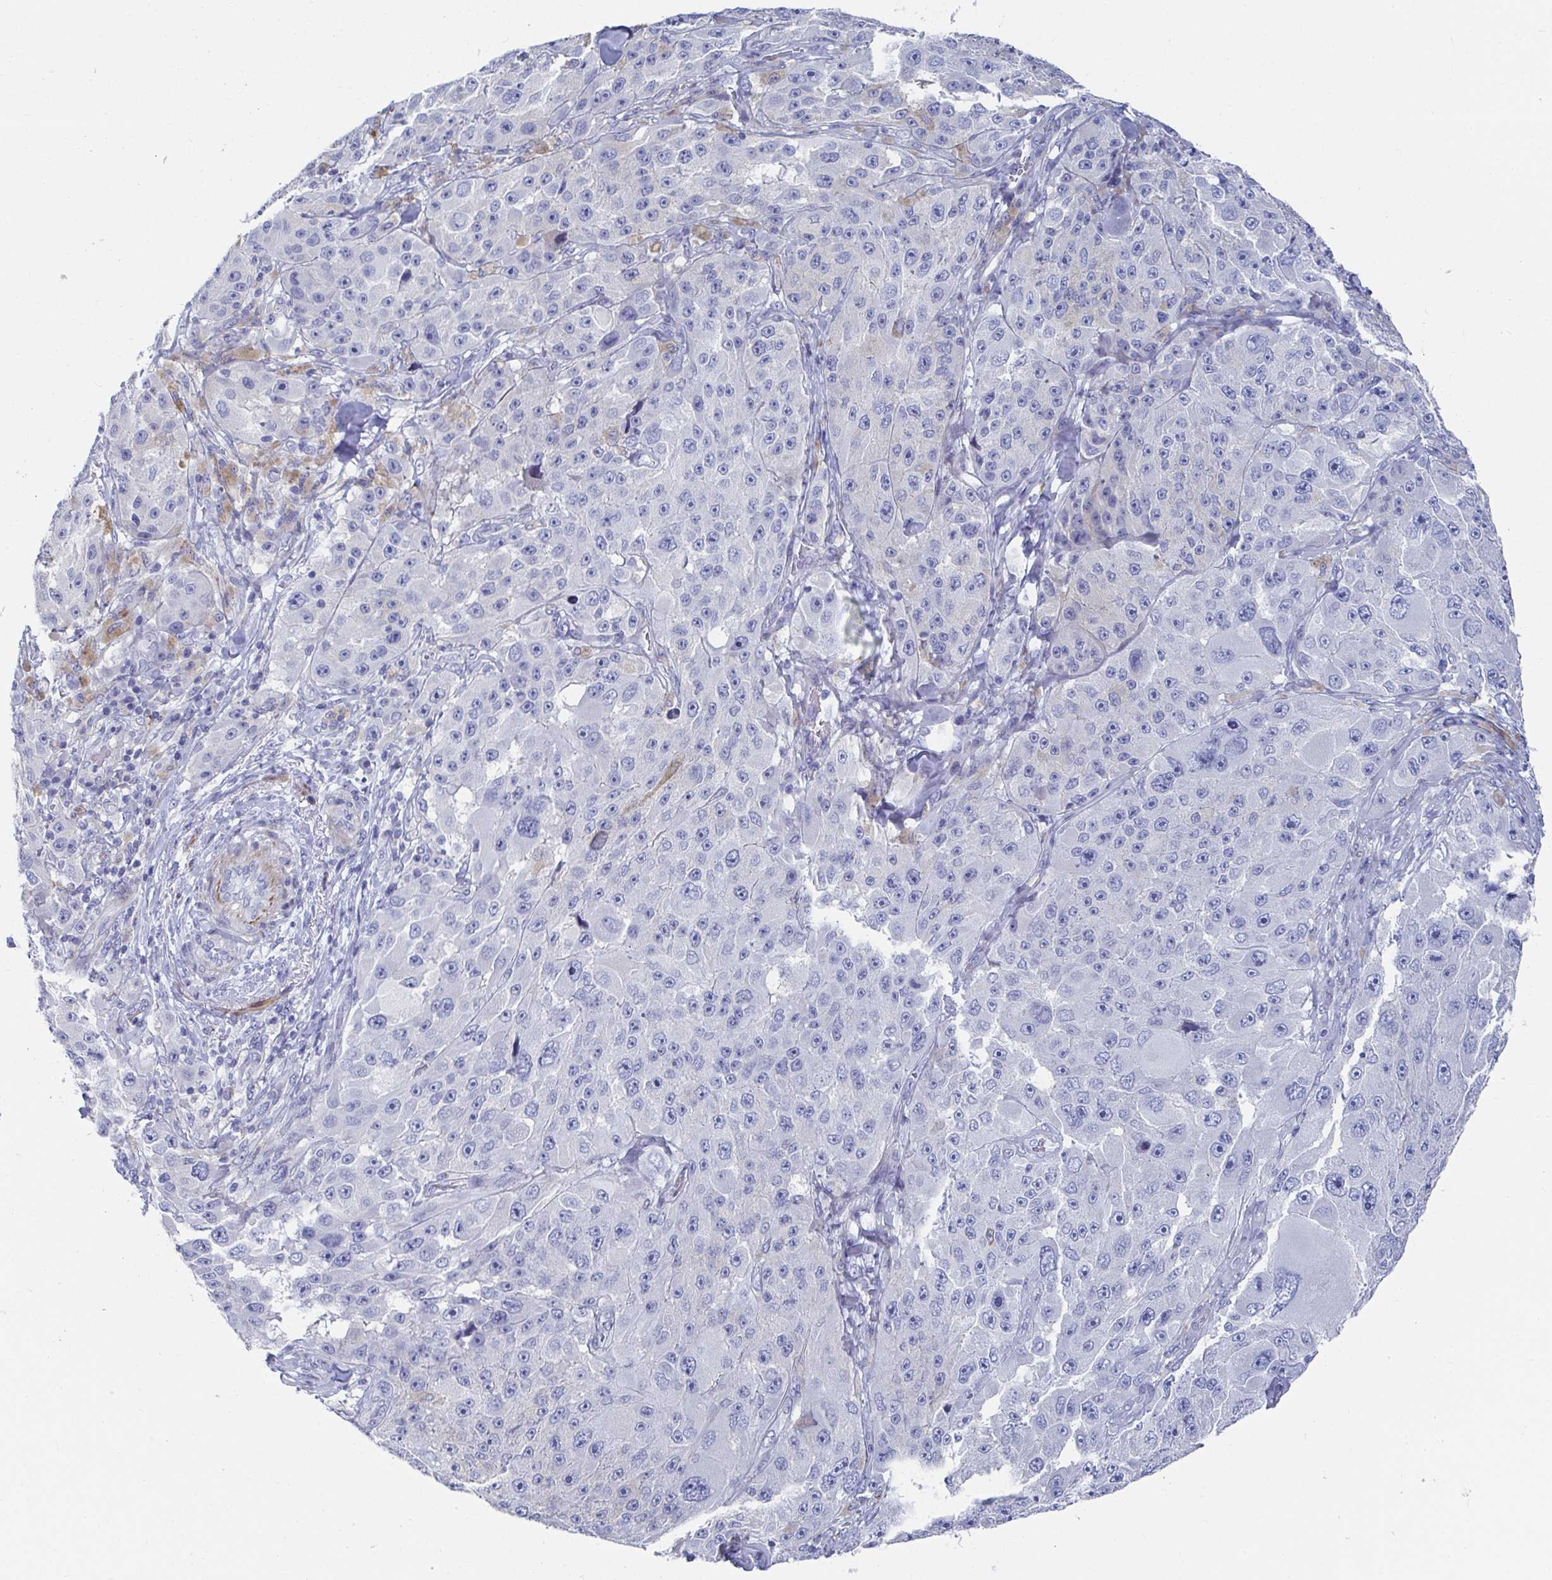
{"staining": {"intensity": "negative", "quantity": "none", "location": "none"}, "tissue": "melanoma", "cell_type": "Tumor cells", "image_type": "cancer", "snomed": [{"axis": "morphology", "description": "Malignant melanoma, Metastatic site"}, {"axis": "topography", "description": "Lymph node"}], "caption": "IHC of human malignant melanoma (metastatic site) shows no expression in tumor cells.", "gene": "ZFP82", "patient": {"sex": "male", "age": 62}}